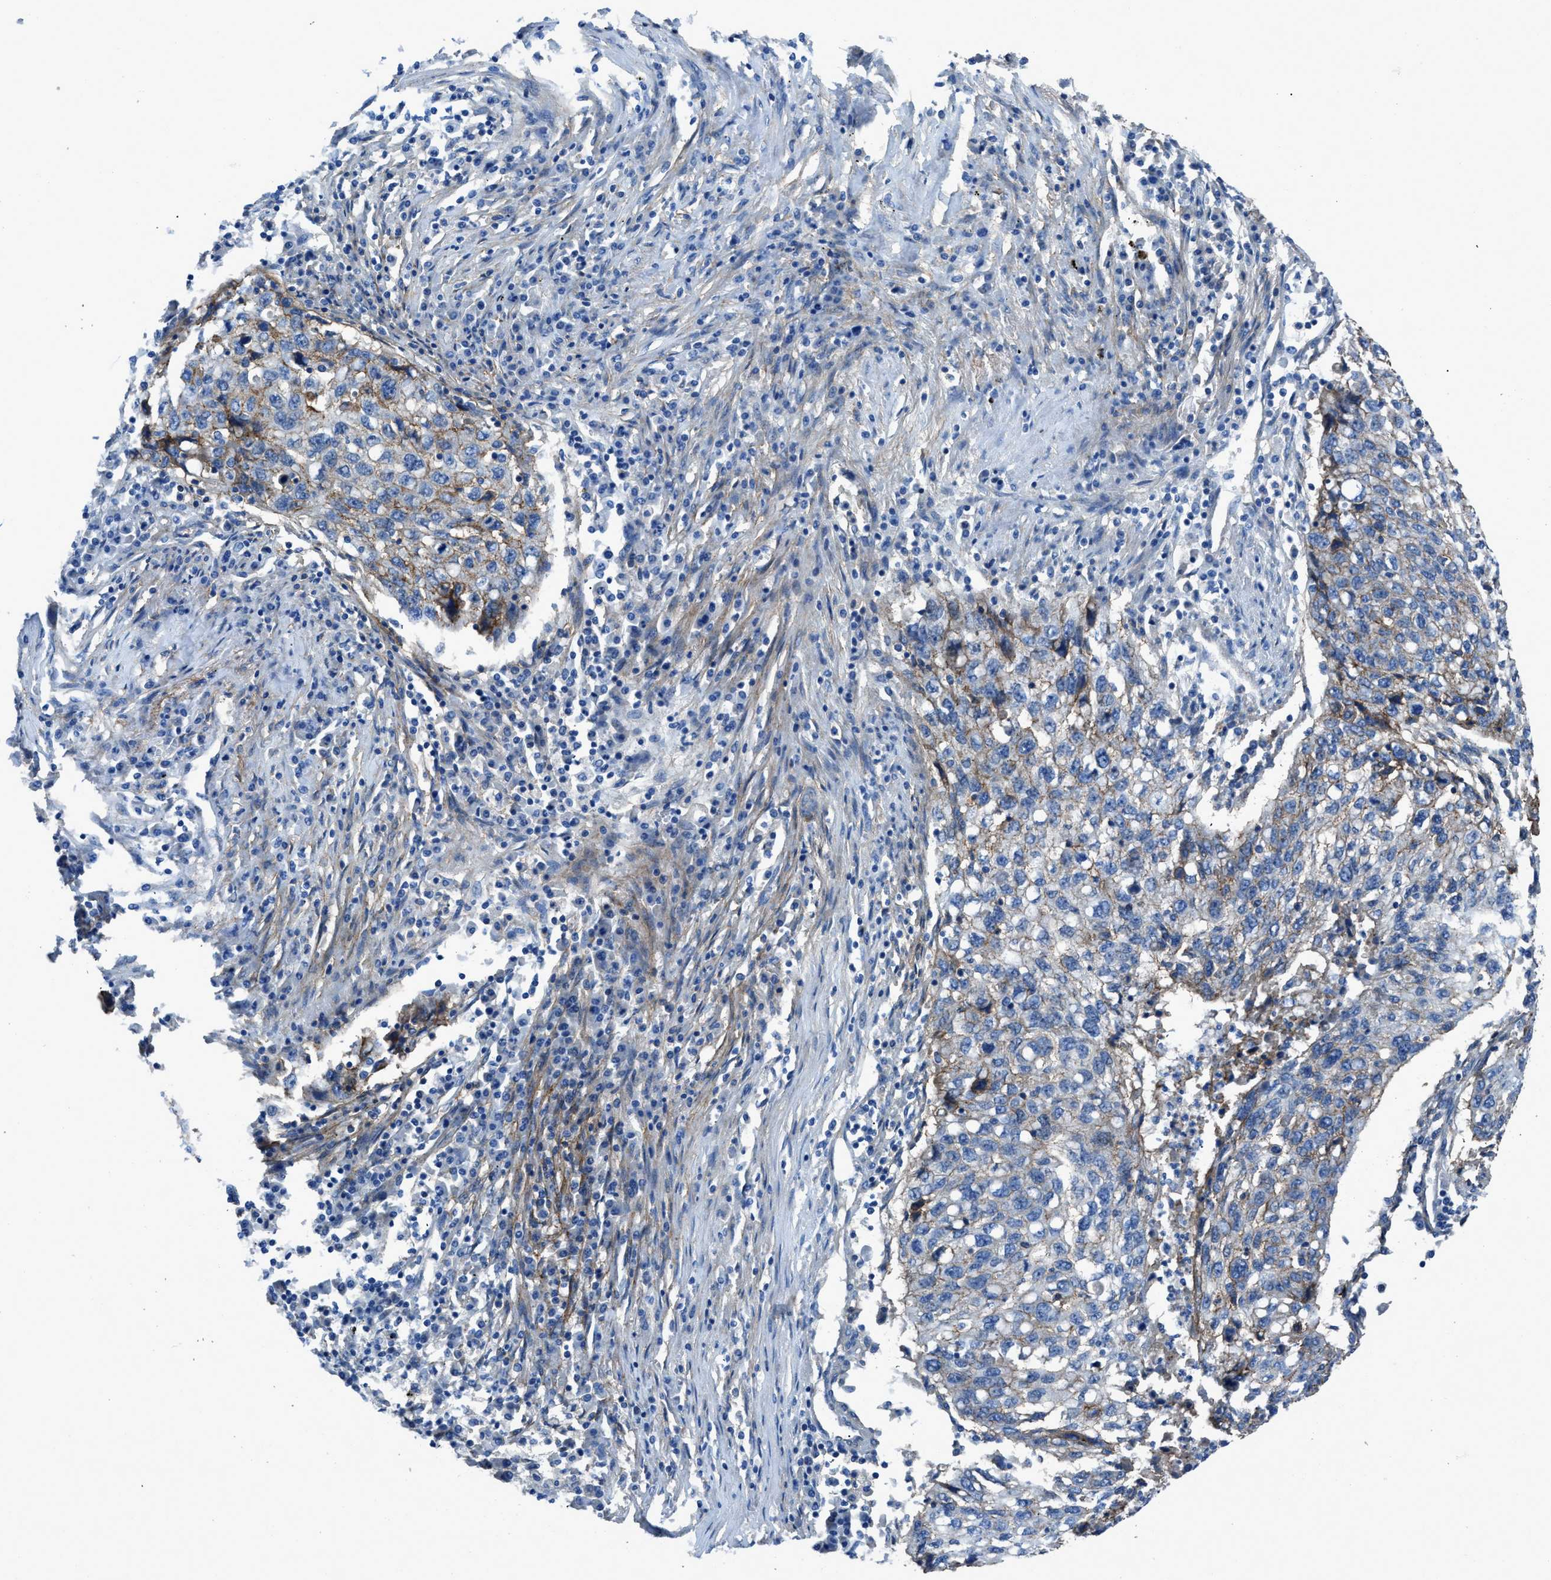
{"staining": {"intensity": "weak", "quantity": "25%-75%", "location": "cytoplasmic/membranous"}, "tissue": "lung cancer", "cell_type": "Tumor cells", "image_type": "cancer", "snomed": [{"axis": "morphology", "description": "Squamous cell carcinoma, NOS"}, {"axis": "topography", "description": "Lung"}], "caption": "There is low levels of weak cytoplasmic/membranous staining in tumor cells of lung cancer (squamous cell carcinoma), as demonstrated by immunohistochemical staining (brown color).", "gene": "PTGFRN", "patient": {"sex": "female", "age": 63}}